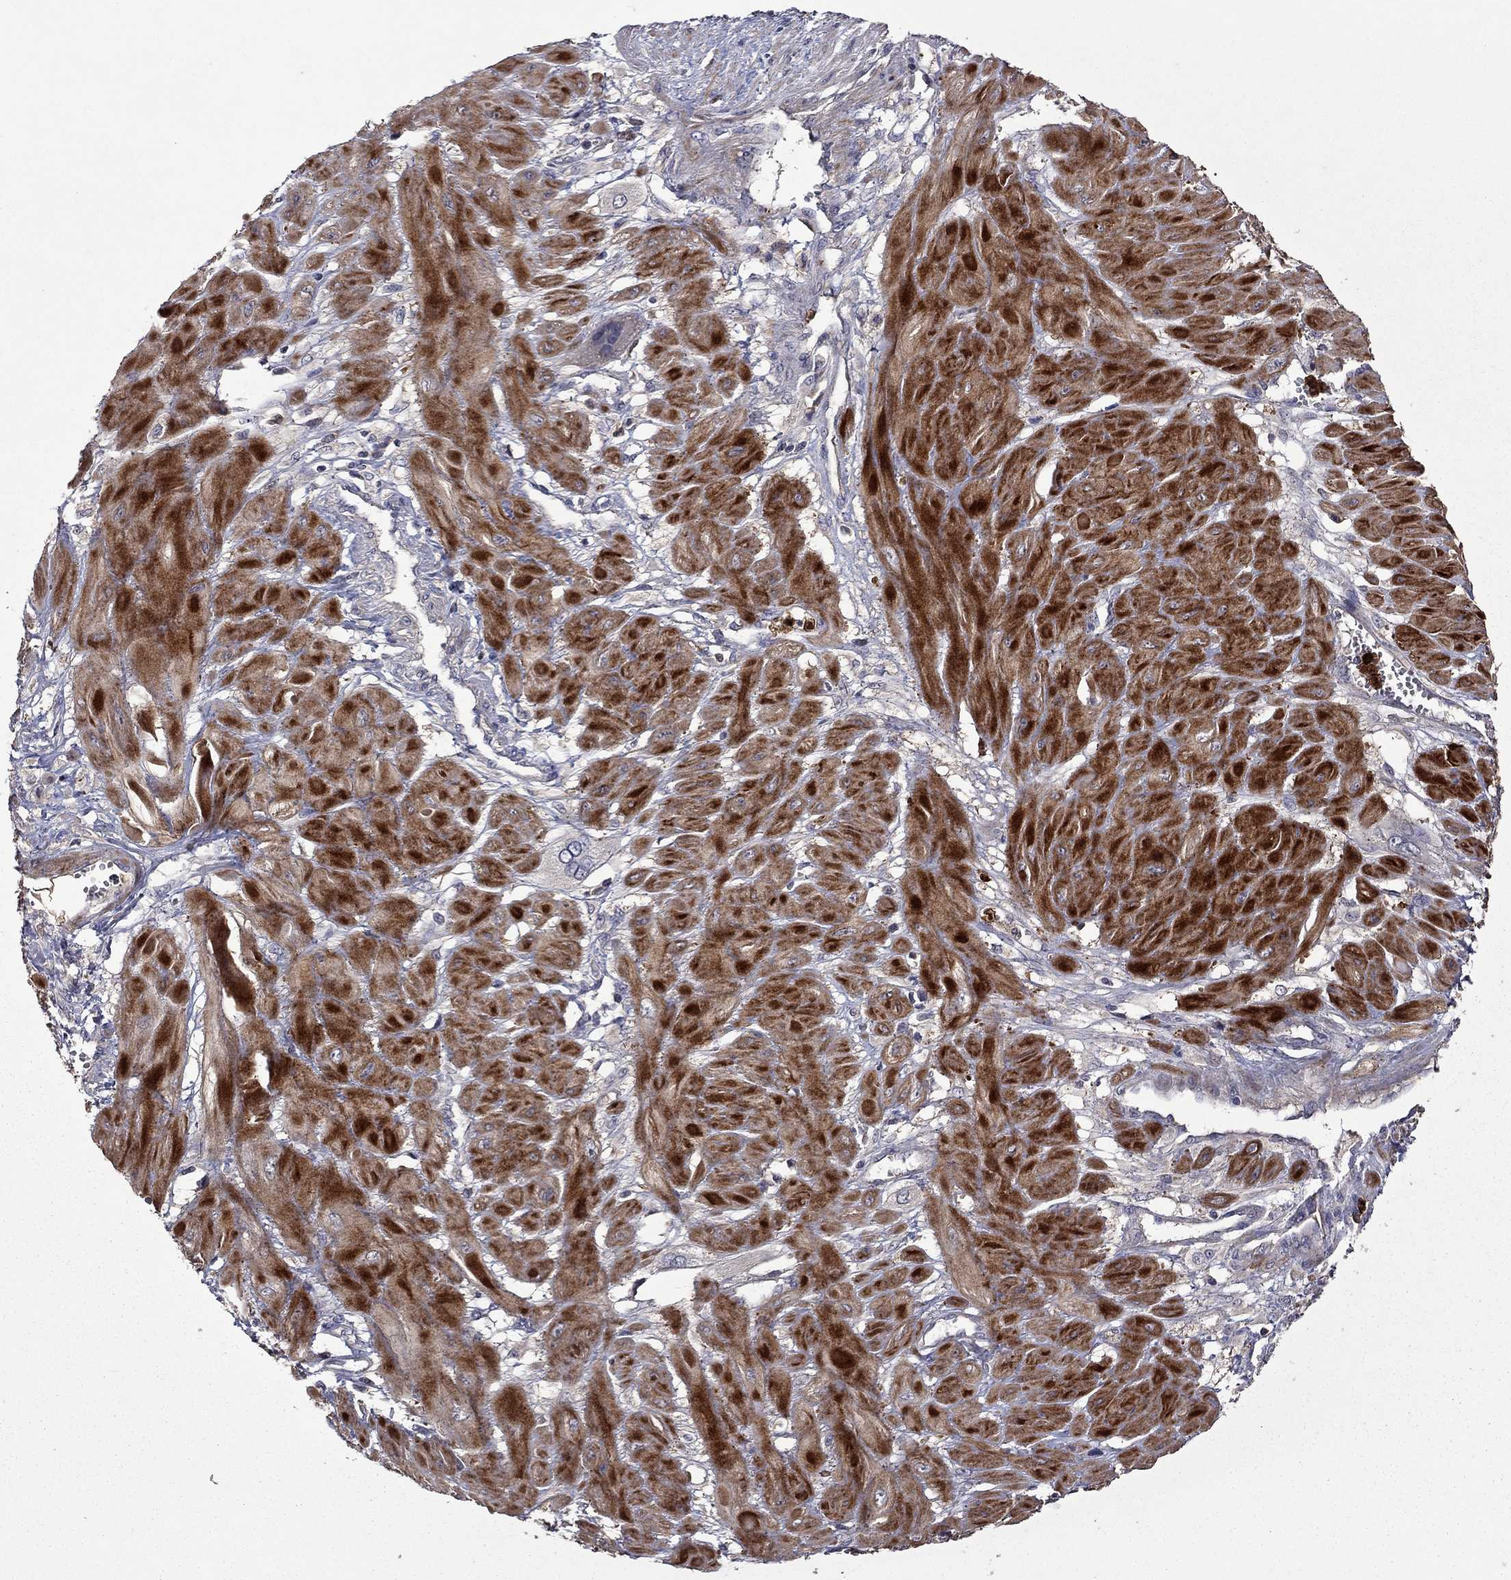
{"staining": {"intensity": "negative", "quantity": "none", "location": "none"}, "tissue": "cervical cancer", "cell_type": "Tumor cells", "image_type": "cancer", "snomed": [{"axis": "morphology", "description": "Squamous cell carcinoma, NOS"}, {"axis": "topography", "description": "Cervix"}], "caption": "Tumor cells show no significant protein staining in cervical cancer.", "gene": "SATB1", "patient": {"sex": "female", "age": 34}}